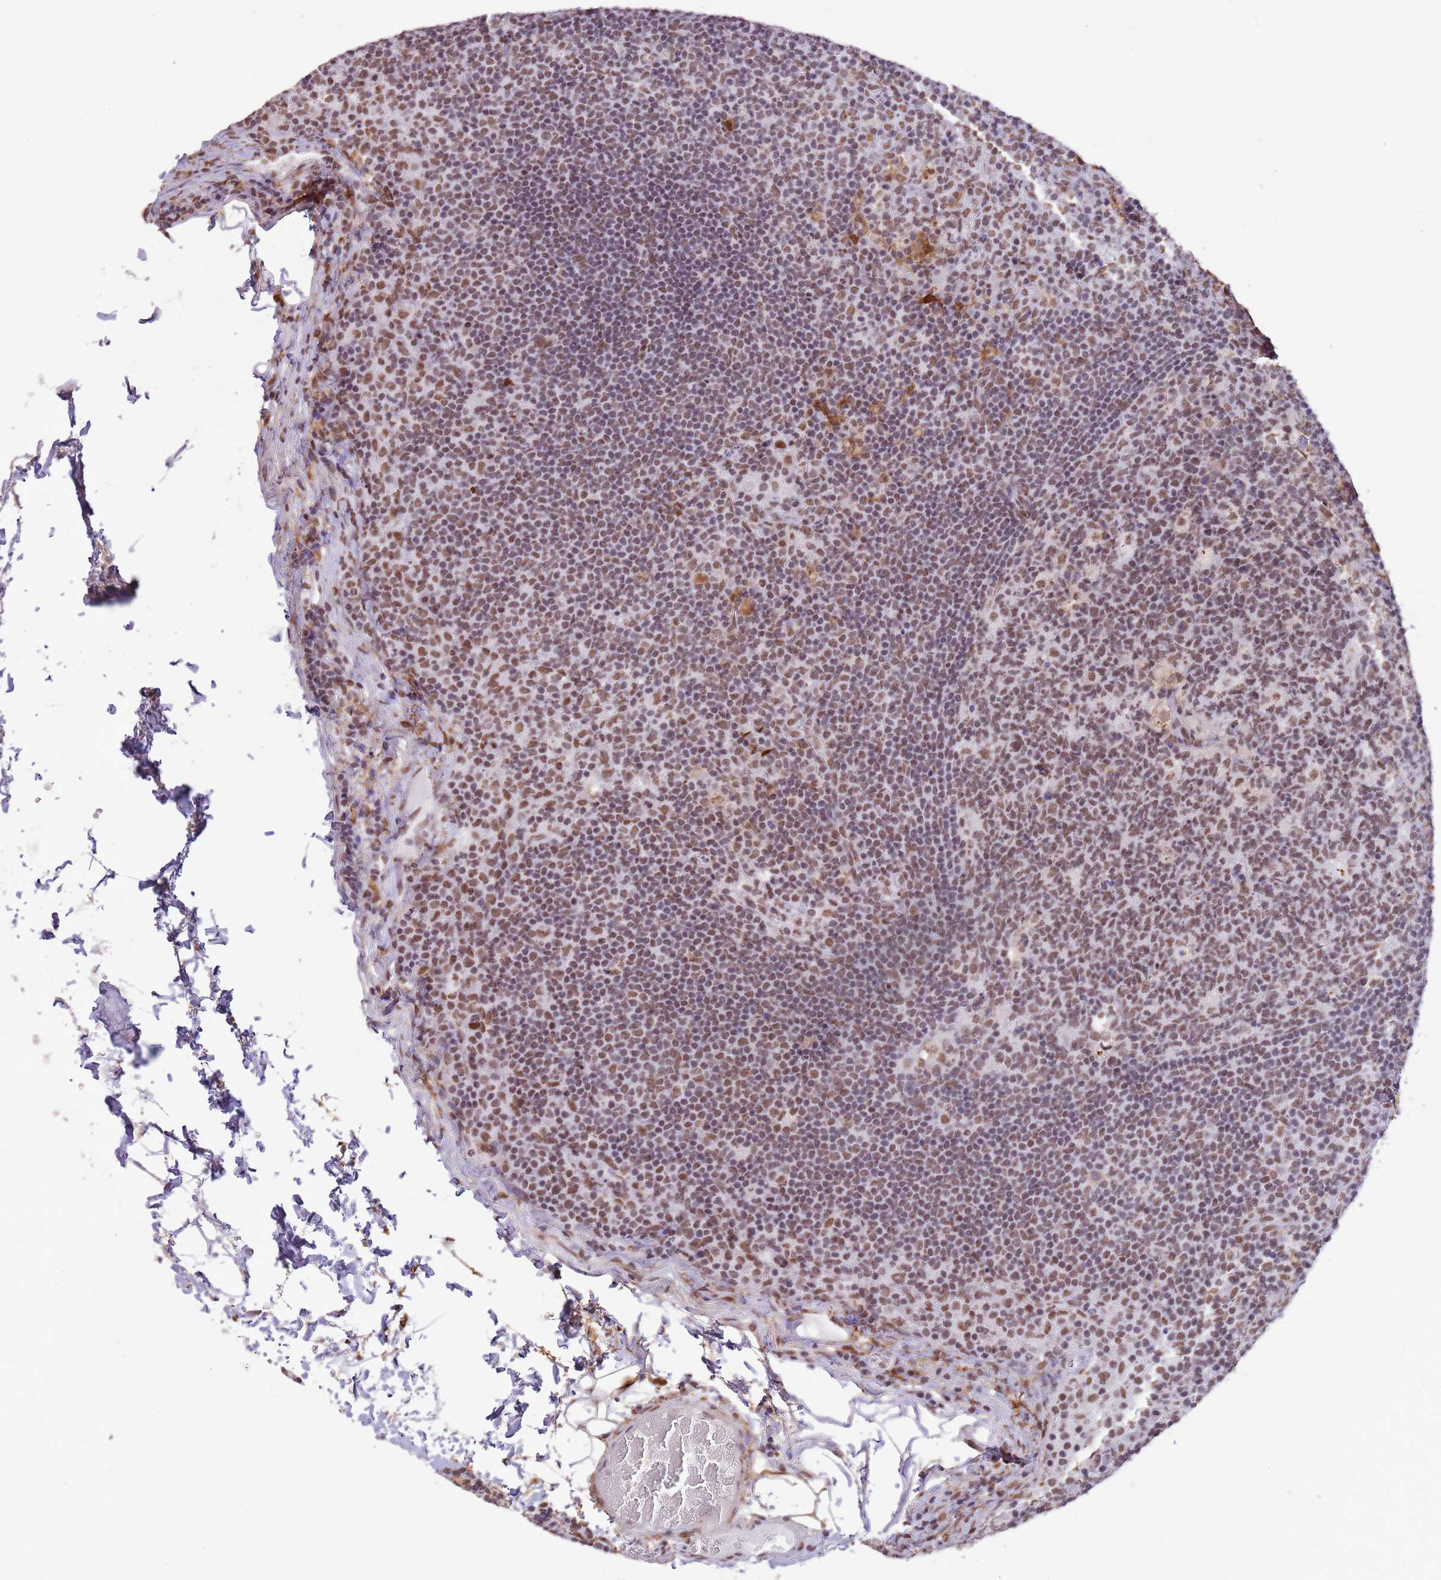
{"staining": {"intensity": "moderate", "quantity": "25%-75%", "location": "nuclear"}, "tissue": "lymph node", "cell_type": "Germinal center cells", "image_type": "normal", "snomed": [{"axis": "morphology", "description": "Normal tissue, NOS"}, {"axis": "topography", "description": "Lymph node"}], "caption": "Germinal center cells show medium levels of moderate nuclear positivity in about 25%-75% of cells in normal lymph node.", "gene": "TRIM32", "patient": {"sex": "female", "age": 31}}